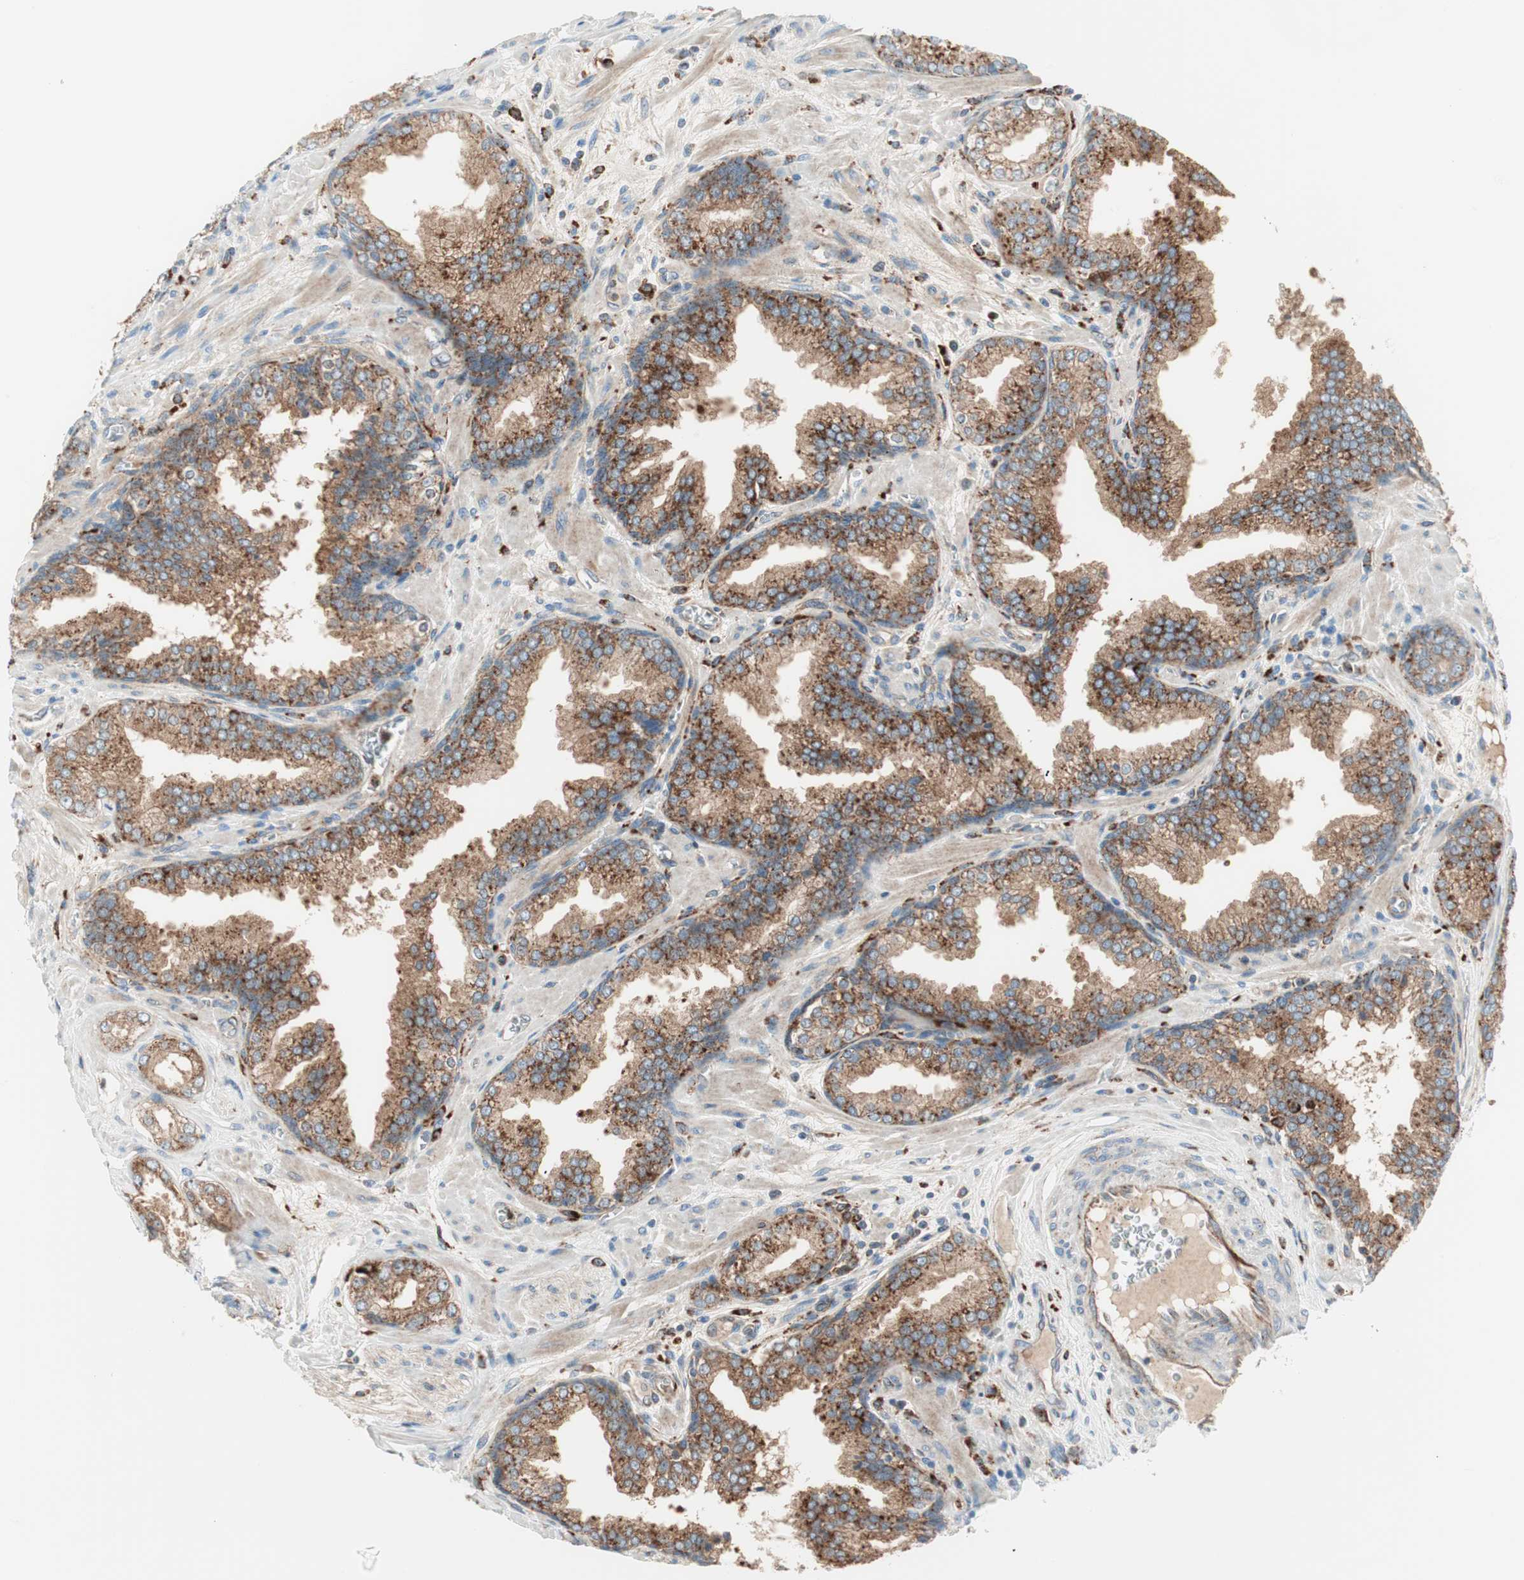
{"staining": {"intensity": "moderate", "quantity": ">75%", "location": "cytoplasmic/membranous"}, "tissue": "prostate cancer", "cell_type": "Tumor cells", "image_type": "cancer", "snomed": [{"axis": "morphology", "description": "Adenocarcinoma, Low grade"}, {"axis": "topography", "description": "Prostate"}], "caption": "A medium amount of moderate cytoplasmic/membranous staining is appreciated in about >75% of tumor cells in prostate cancer tissue.", "gene": "ATP6V1G1", "patient": {"sex": "male", "age": 60}}